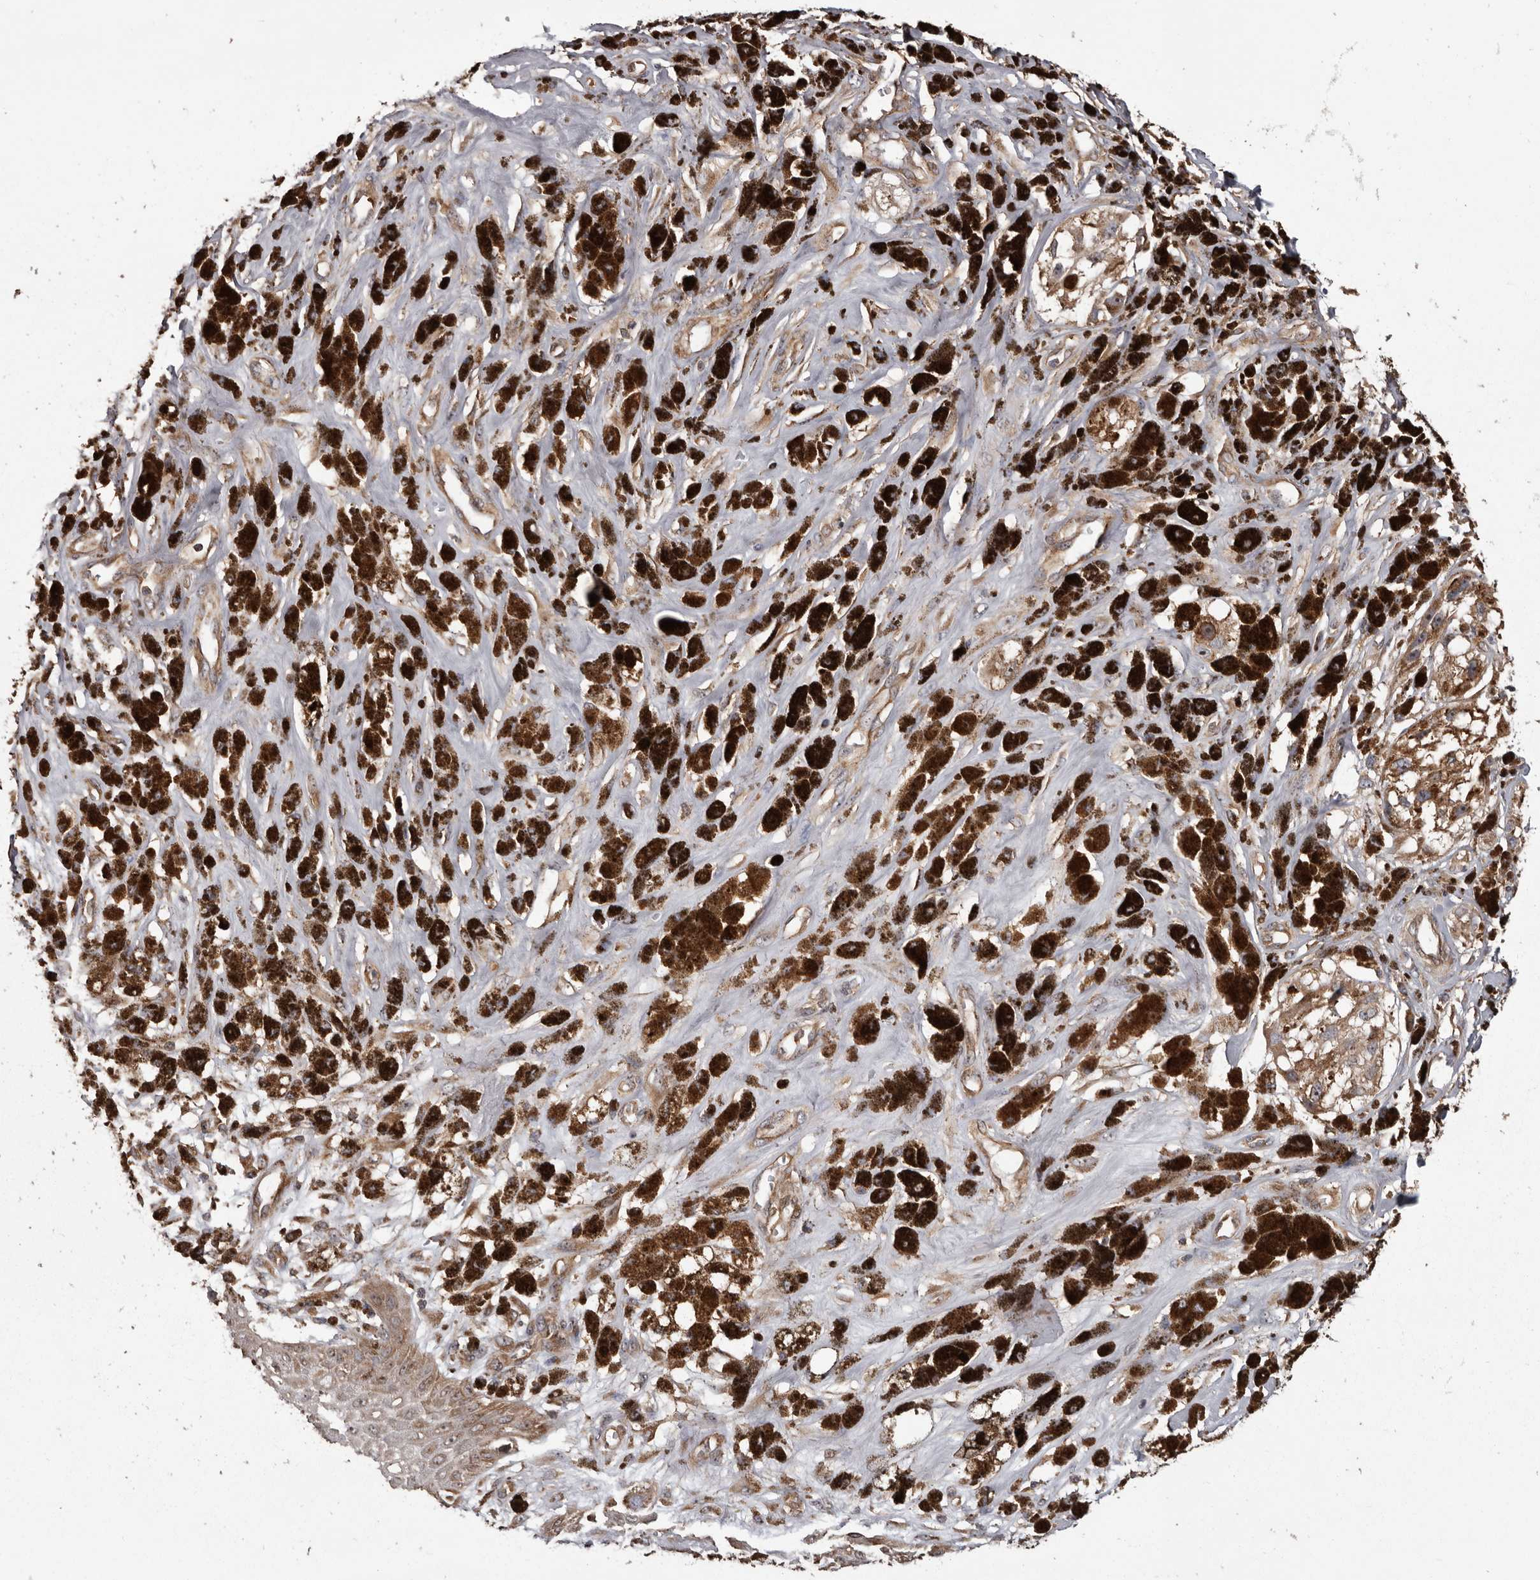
{"staining": {"intensity": "moderate", "quantity": ">75%", "location": "cytoplasmic/membranous"}, "tissue": "melanoma", "cell_type": "Tumor cells", "image_type": "cancer", "snomed": [{"axis": "morphology", "description": "Malignant melanoma, NOS"}, {"axis": "topography", "description": "Skin"}], "caption": "Immunohistochemistry micrograph of melanoma stained for a protein (brown), which reveals medium levels of moderate cytoplasmic/membranous staining in approximately >75% of tumor cells.", "gene": "DARS1", "patient": {"sex": "male", "age": 88}}